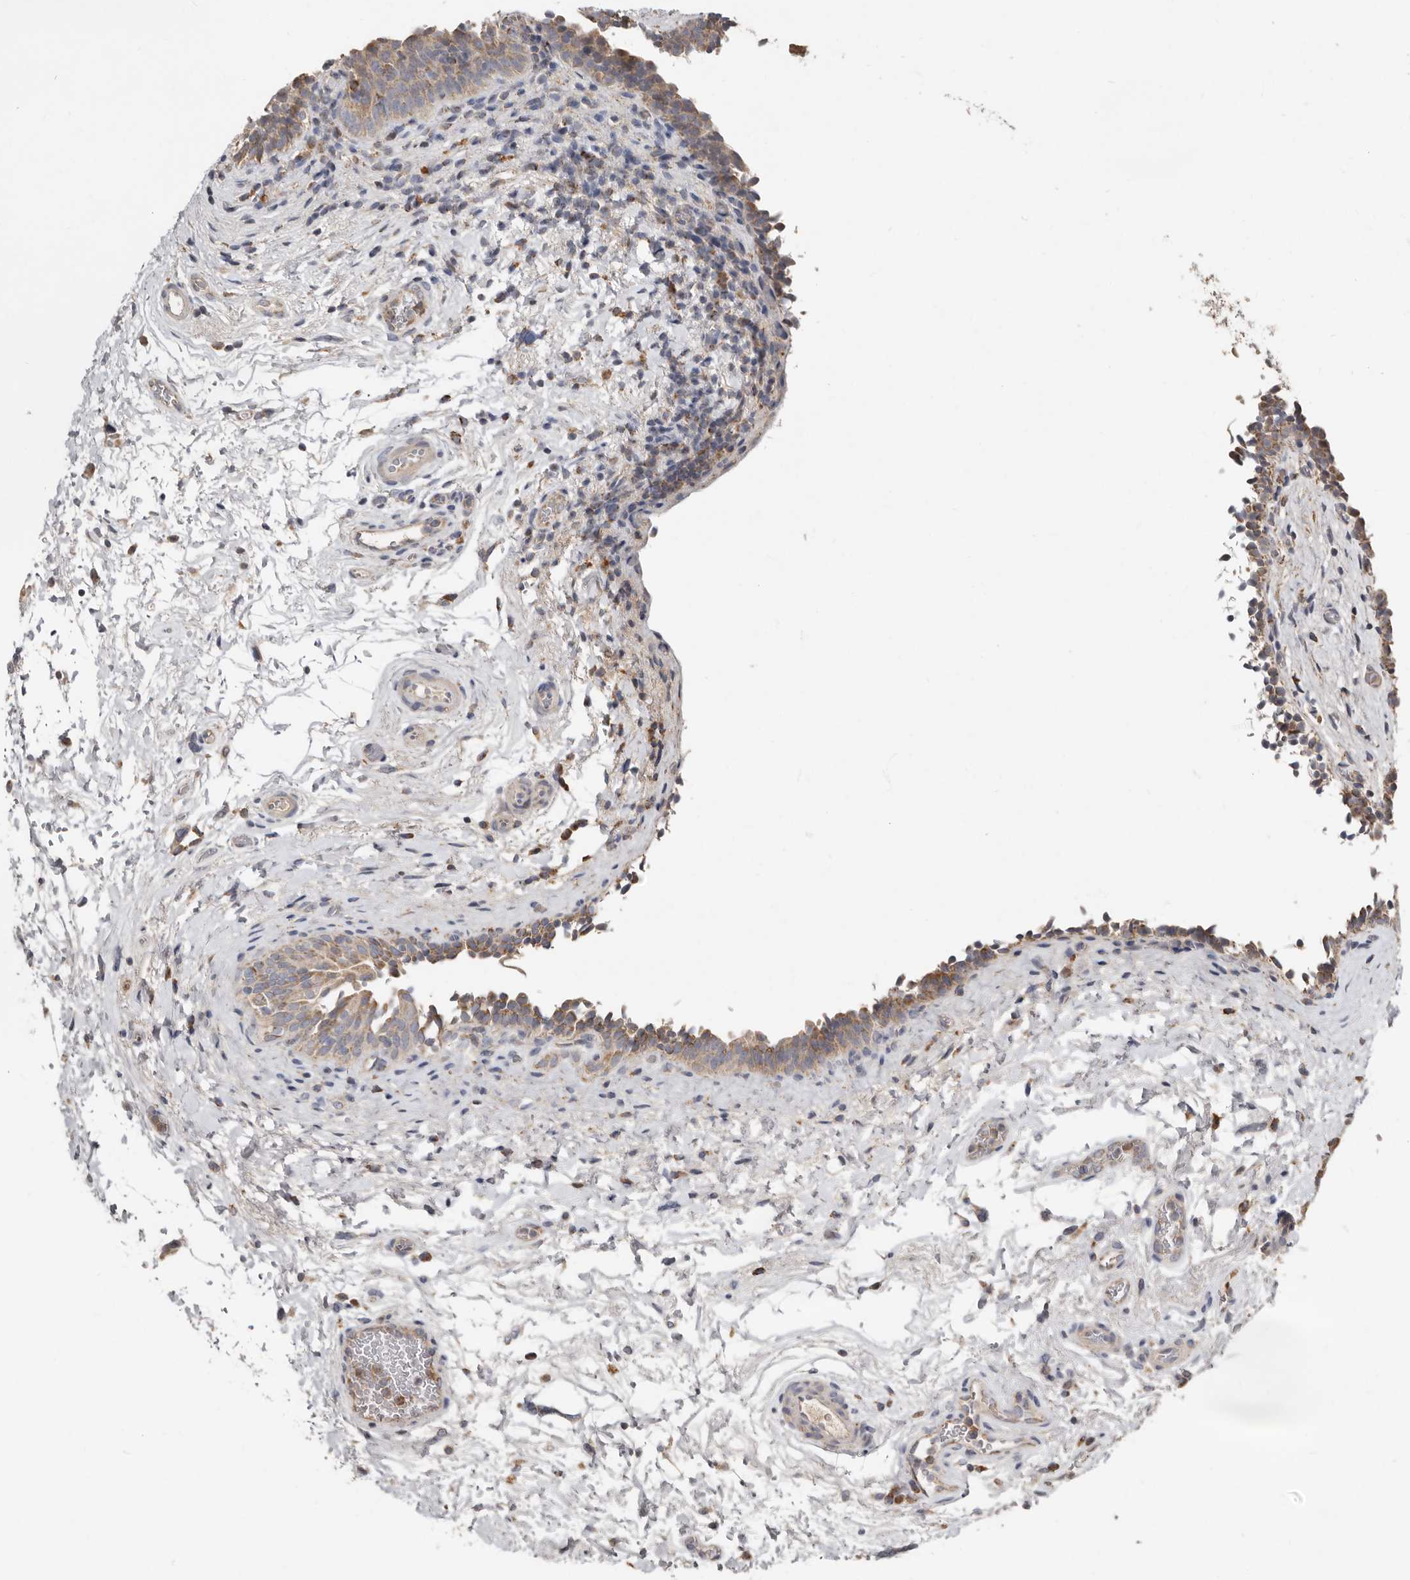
{"staining": {"intensity": "moderate", "quantity": "25%-75%", "location": "cytoplasmic/membranous"}, "tissue": "urinary bladder", "cell_type": "Urothelial cells", "image_type": "normal", "snomed": [{"axis": "morphology", "description": "Normal tissue, NOS"}, {"axis": "topography", "description": "Urinary bladder"}], "caption": "This is a histology image of immunohistochemistry staining of benign urinary bladder, which shows moderate positivity in the cytoplasmic/membranous of urothelial cells.", "gene": "KIF26B", "patient": {"sex": "male", "age": 83}}